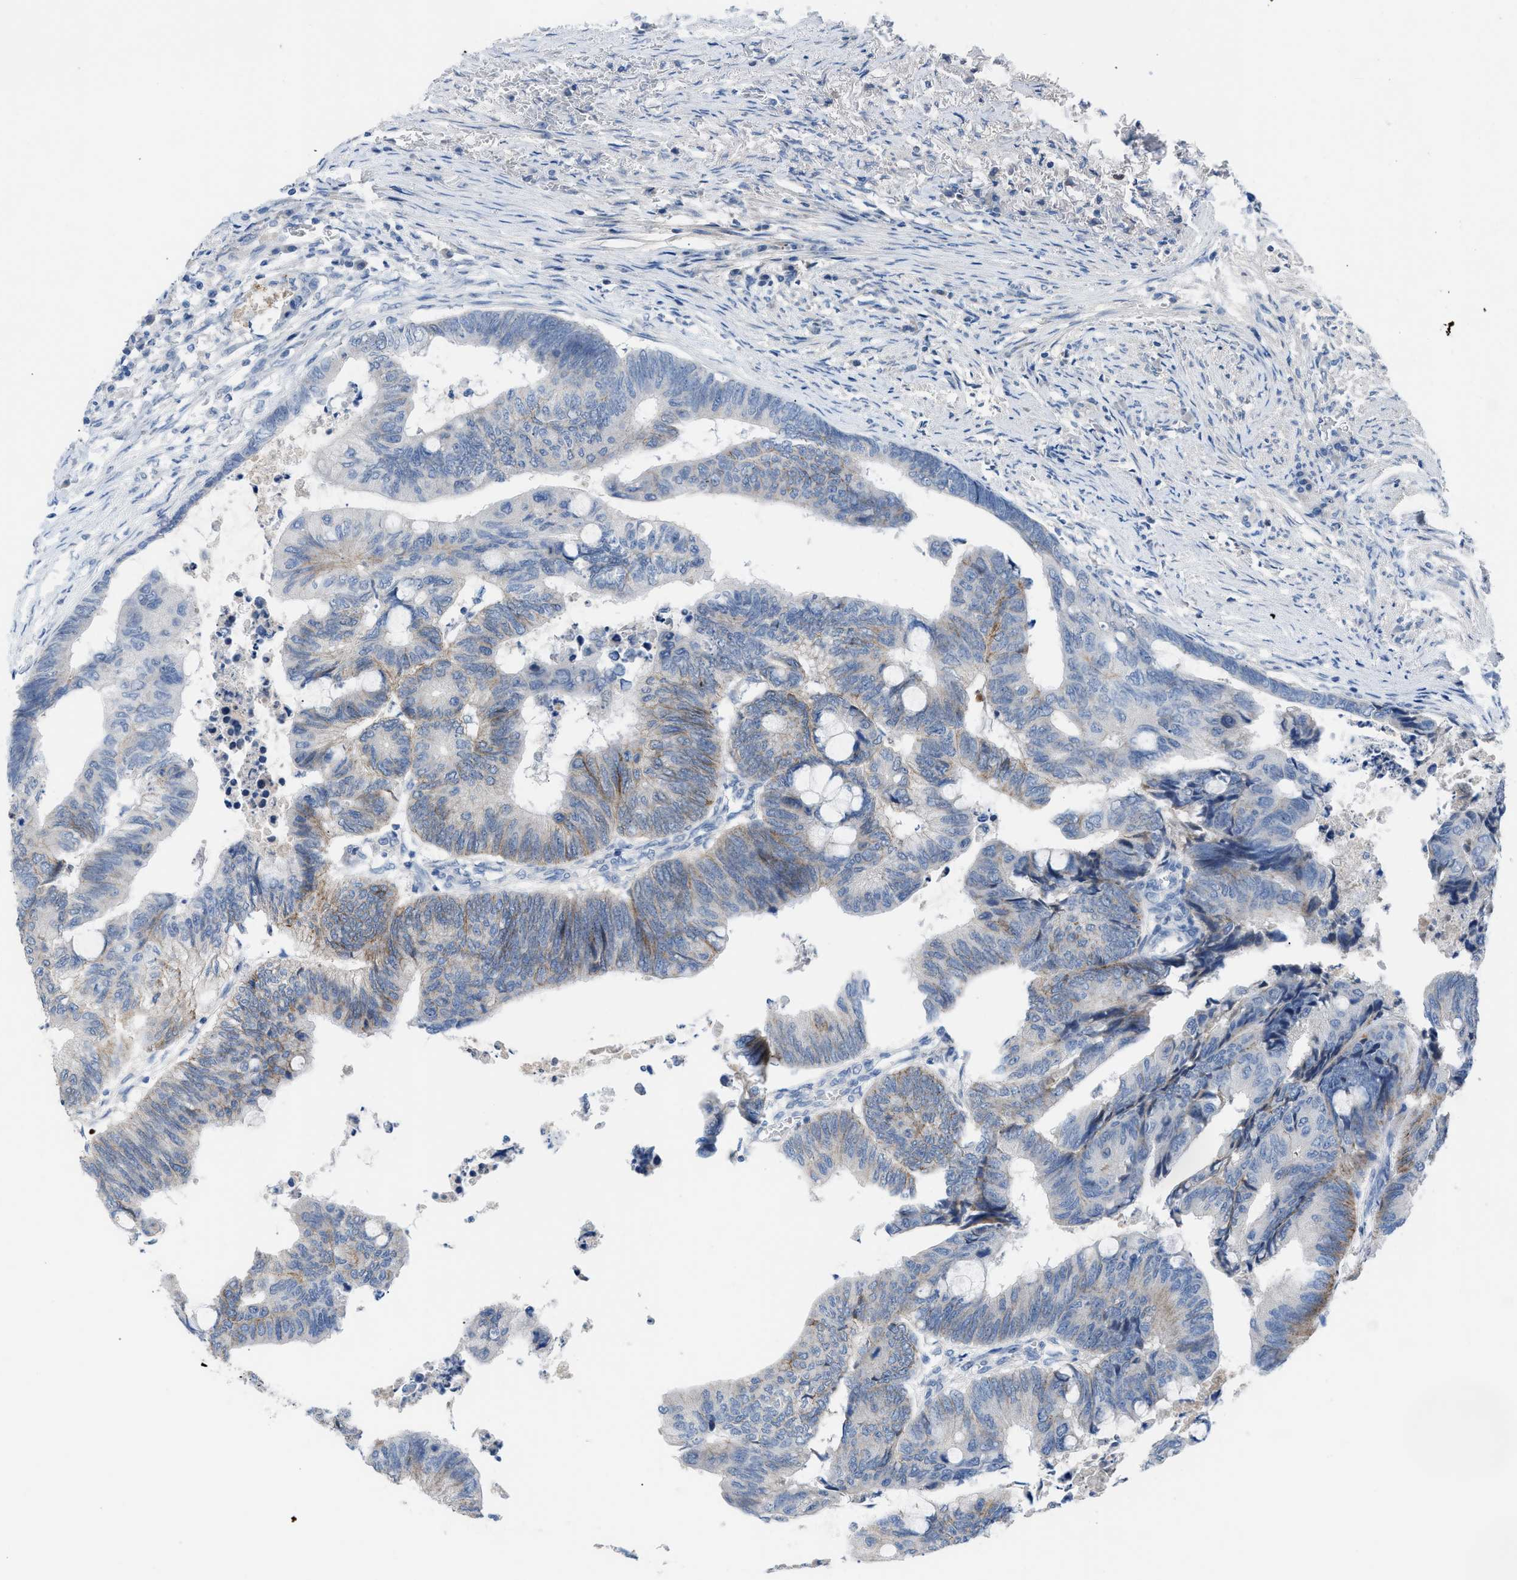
{"staining": {"intensity": "weak", "quantity": "25%-75%", "location": "cytoplasmic/membranous"}, "tissue": "colorectal cancer", "cell_type": "Tumor cells", "image_type": "cancer", "snomed": [{"axis": "morphology", "description": "Normal tissue, NOS"}, {"axis": "morphology", "description": "Adenocarcinoma, NOS"}, {"axis": "topography", "description": "Rectum"}, {"axis": "topography", "description": "Peripheral nerve tissue"}], "caption": "Human colorectal adenocarcinoma stained with a protein marker demonstrates weak staining in tumor cells.", "gene": "HPX", "patient": {"sex": "male", "age": 92}}